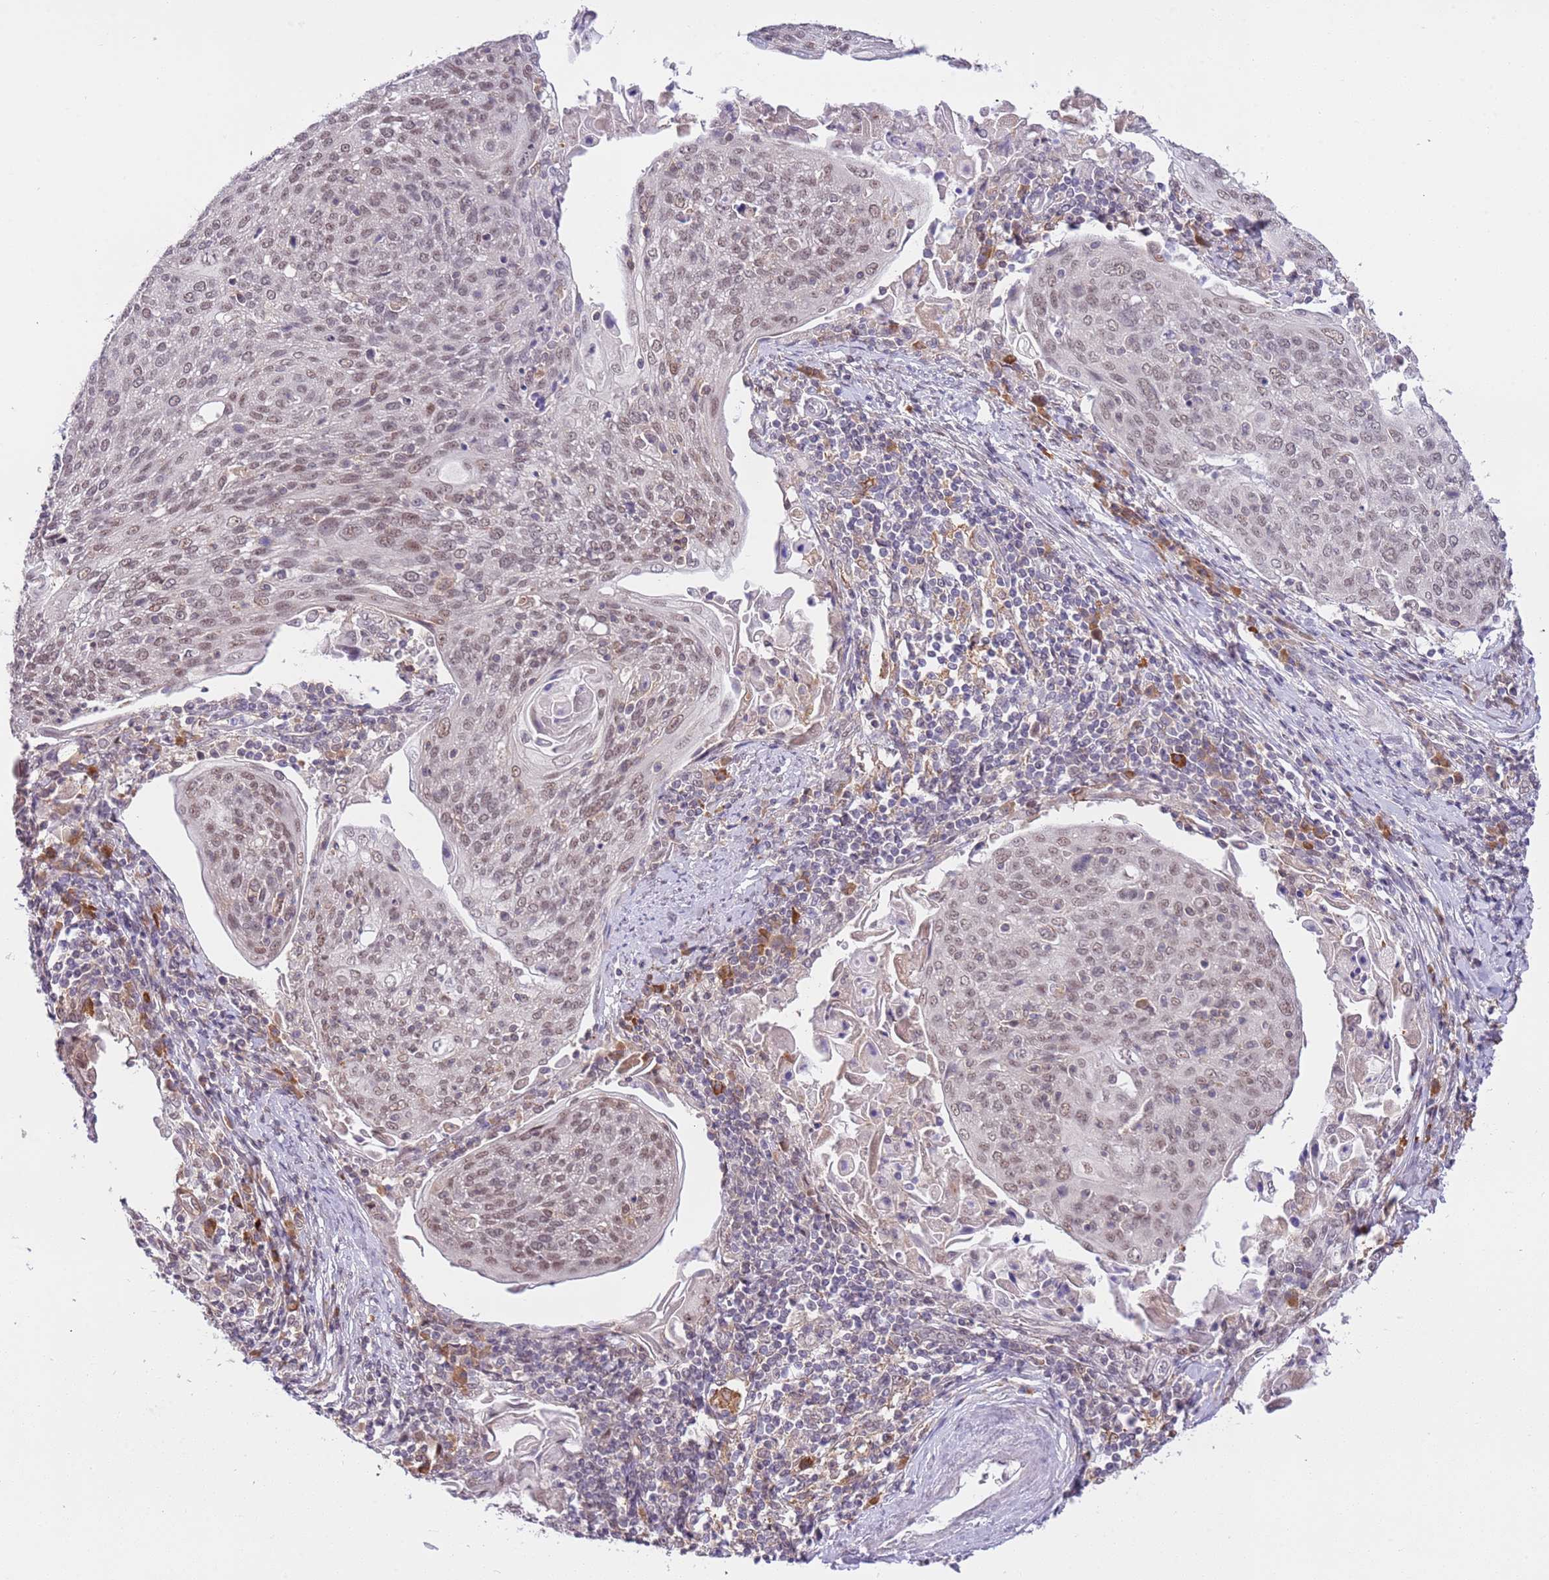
{"staining": {"intensity": "moderate", "quantity": ">75%", "location": "nuclear"}, "tissue": "cervical cancer", "cell_type": "Tumor cells", "image_type": "cancer", "snomed": [{"axis": "morphology", "description": "Squamous cell carcinoma, NOS"}, {"axis": "topography", "description": "Cervix"}], "caption": "A brown stain highlights moderate nuclear staining of a protein in human cervical cancer (squamous cell carcinoma) tumor cells.", "gene": "MAGEF1", "patient": {"sex": "female", "age": 67}}